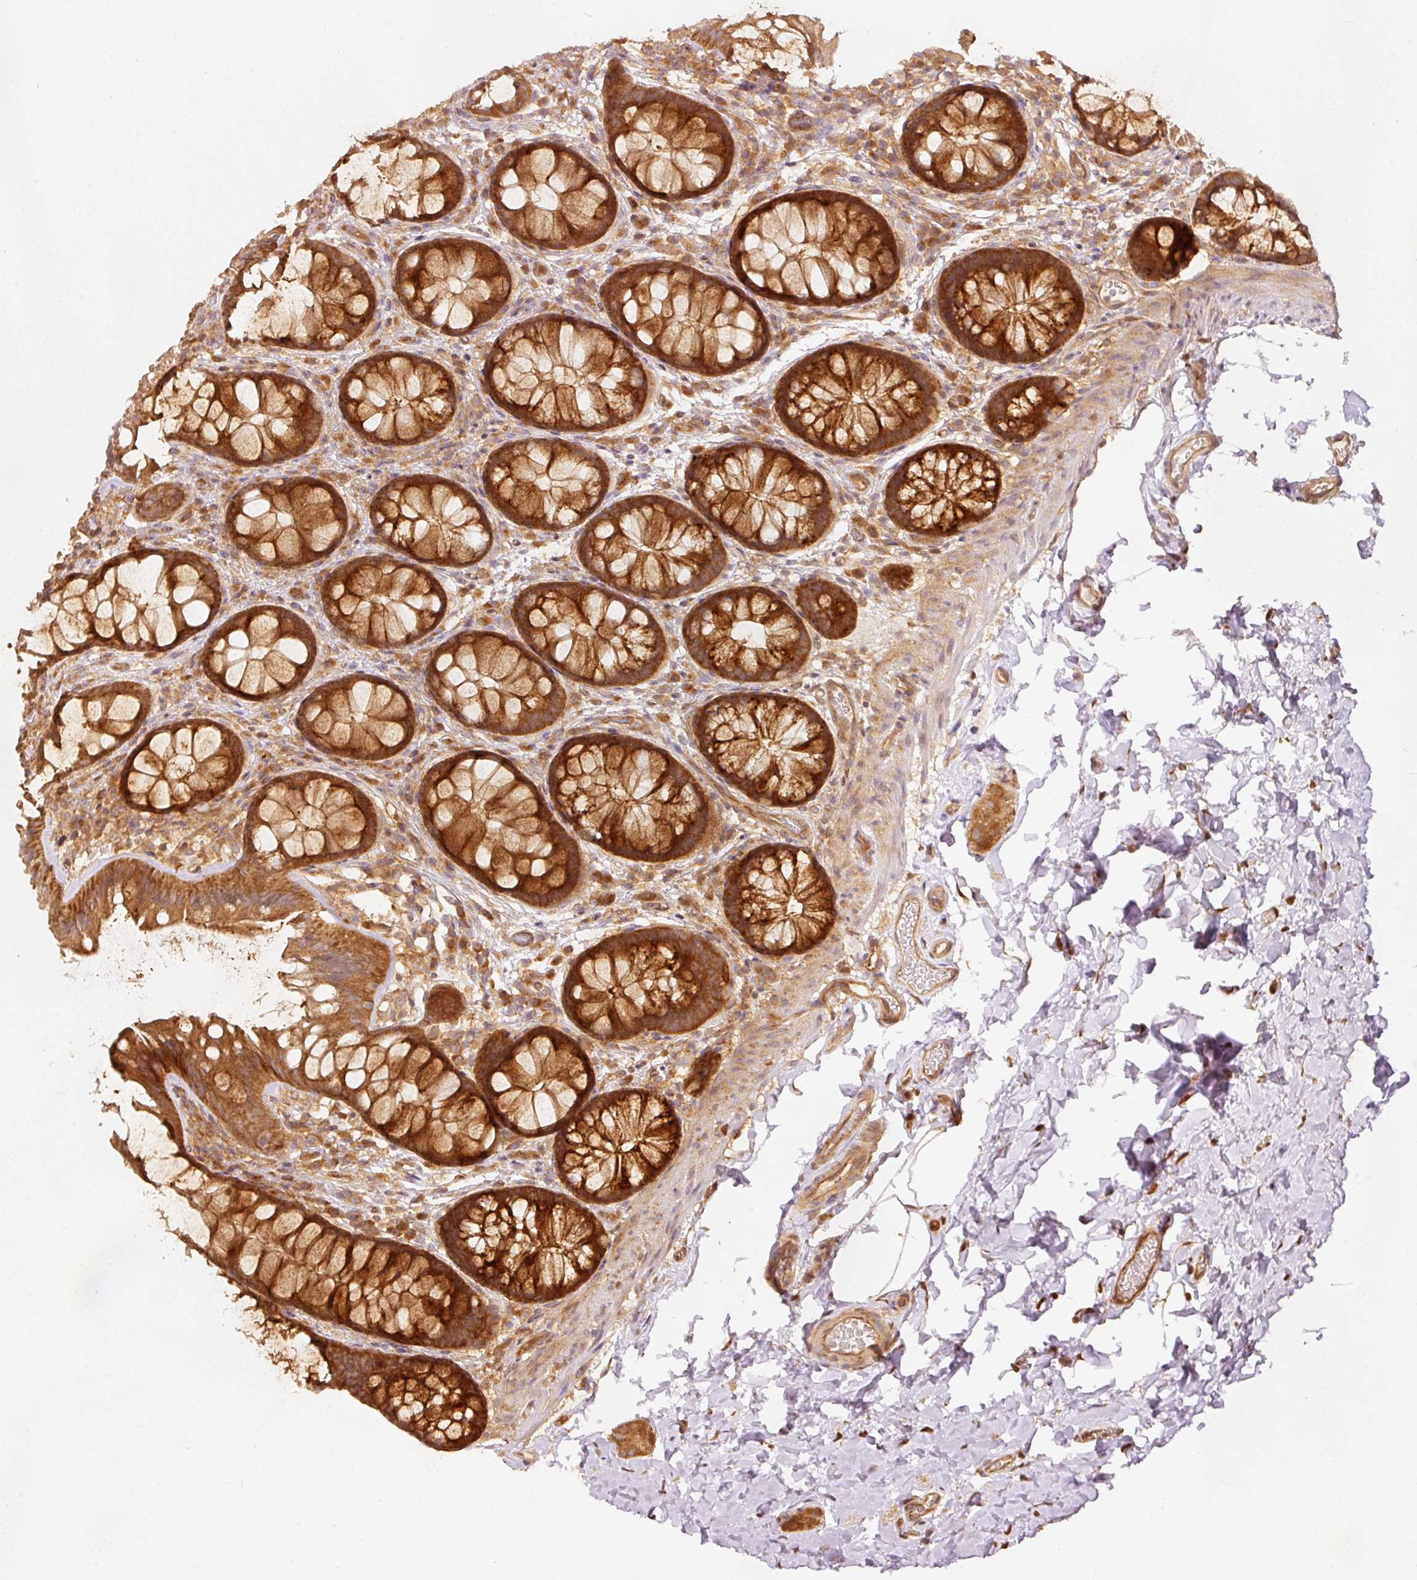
{"staining": {"intensity": "moderate", "quantity": ">75%", "location": "cytoplasmic/membranous"}, "tissue": "colon", "cell_type": "Endothelial cells", "image_type": "normal", "snomed": [{"axis": "morphology", "description": "Normal tissue, NOS"}, {"axis": "topography", "description": "Colon"}], "caption": "Approximately >75% of endothelial cells in unremarkable human colon reveal moderate cytoplasmic/membranous protein expression as visualized by brown immunohistochemical staining.", "gene": "EIF3B", "patient": {"sex": "male", "age": 46}}